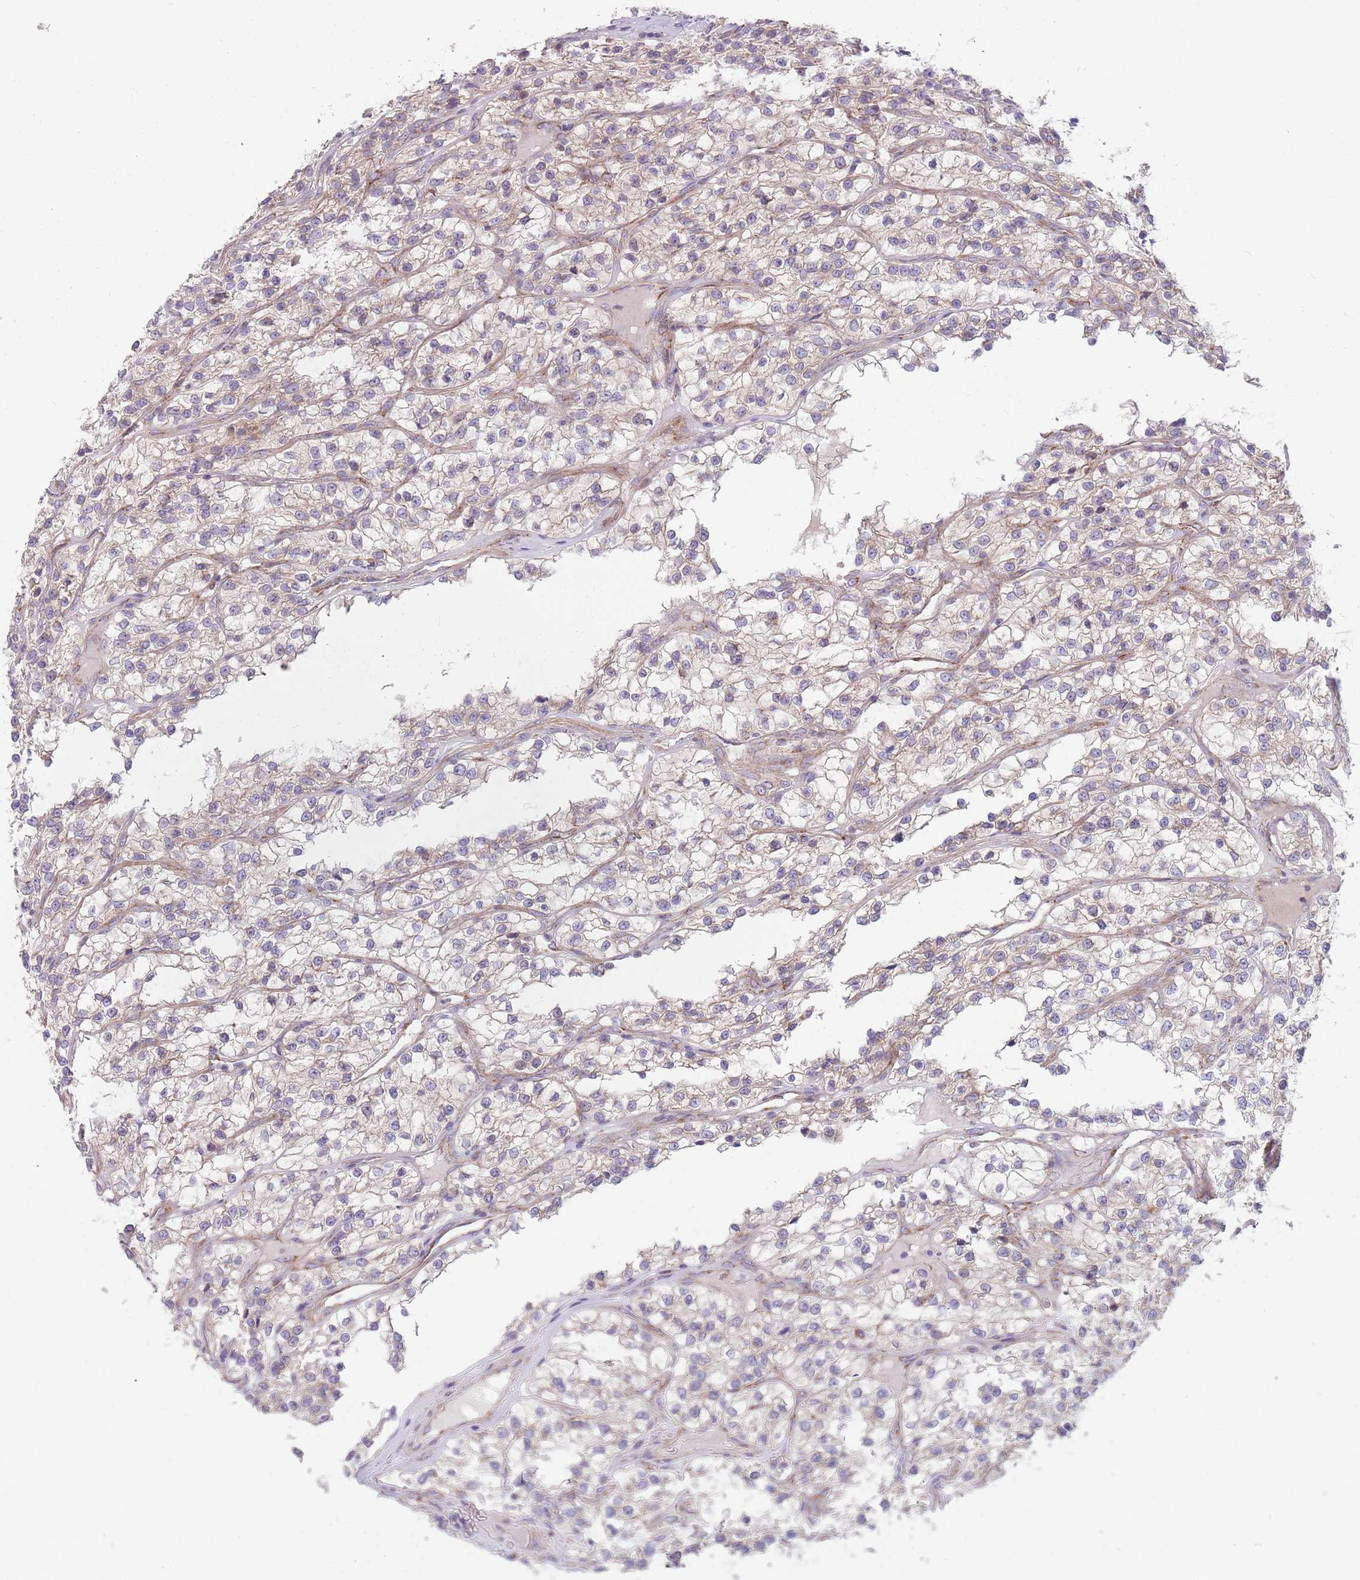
{"staining": {"intensity": "negative", "quantity": "none", "location": "none"}, "tissue": "renal cancer", "cell_type": "Tumor cells", "image_type": "cancer", "snomed": [{"axis": "morphology", "description": "Adenocarcinoma, NOS"}, {"axis": "topography", "description": "Kidney"}], "caption": "Image shows no significant protein expression in tumor cells of renal adenocarcinoma.", "gene": "SMPD4", "patient": {"sex": "female", "age": 57}}